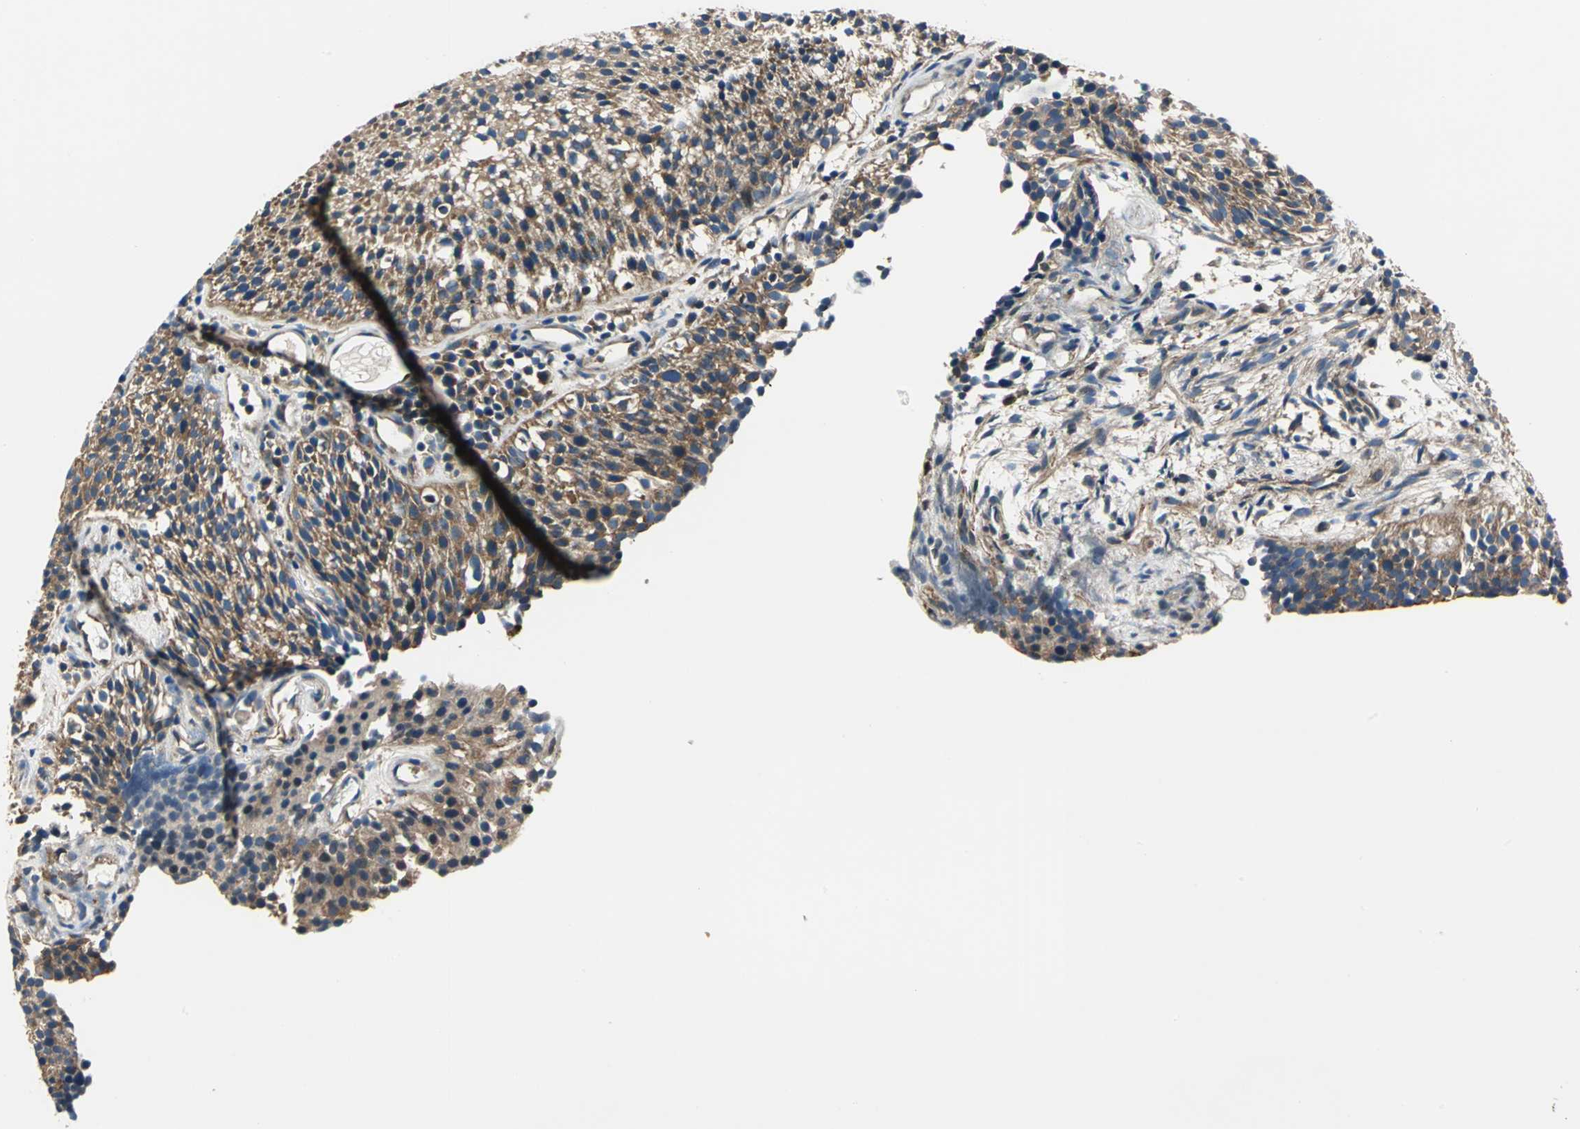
{"staining": {"intensity": "moderate", "quantity": ">75%", "location": "cytoplasmic/membranous"}, "tissue": "urothelial cancer", "cell_type": "Tumor cells", "image_type": "cancer", "snomed": [{"axis": "morphology", "description": "Urothelial carcinoma, Low grade"}, {"axis": "topography", "description": "Urinary bladder"}], "caption": "IHC staining of low-grade urothelial carcinoma, which demonstrates medium levels of moderate cytoplasmic/membranous positivity in about >75% of tumor cells indicating moderate cytoplasmic/membranous protein staining. The staining was performed using DAB (brown) for protein detection and nuclei were counterstained in hematoxylin (blue).", "gene": "DDX3Y", "patient": {"sex": "male", "age": 85}}